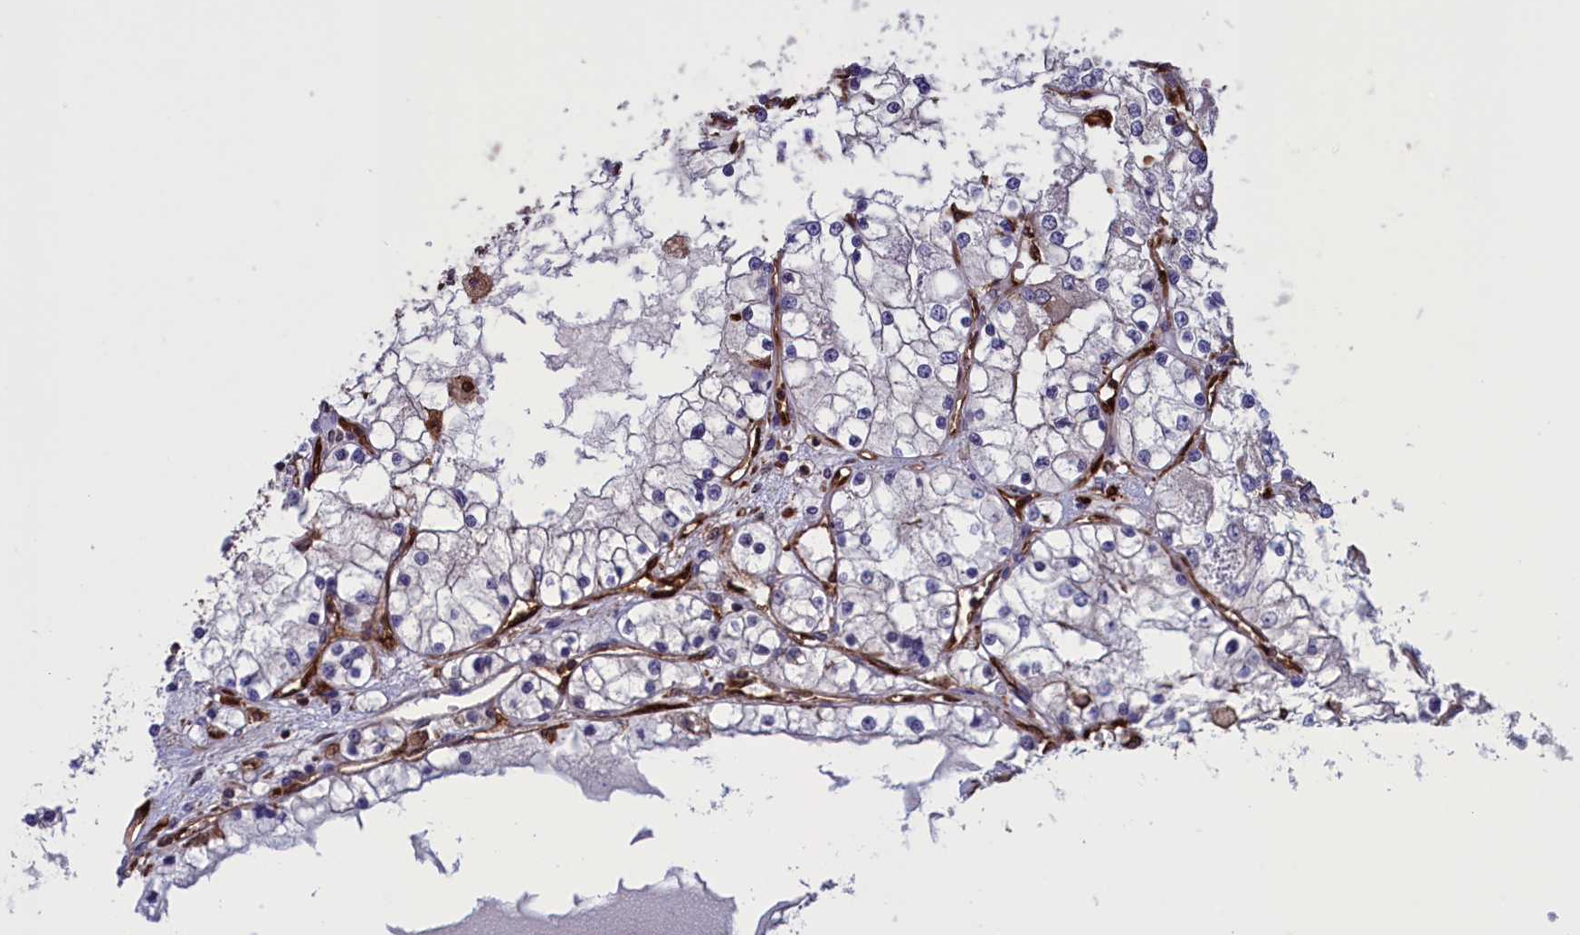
{"staining": {"intensity": "negative", "quantity": "none", "location": "none"}, "tissue": "renal cancer", "cell_type": "Tumor cells", "image_type": "cancer", "snomed": [{"axis": "morphology", "description": "Adenocarcinoma, NOS"}, {"axis": "topography", "description": "Kidney"}], "caption": "A photomicrograph of renal adenocarcinoma stained for a protein displays no brown staining in tumor cells. The staining was performed using DAB (3,3'-diaminobenzidine) to visualize the protein expression in brown, while the nuclei were stained in blue with hematoxylin (Magnification: 20x).", "gene": "ARHGAP18", "patient": {"sex": "male", "age": 68}}